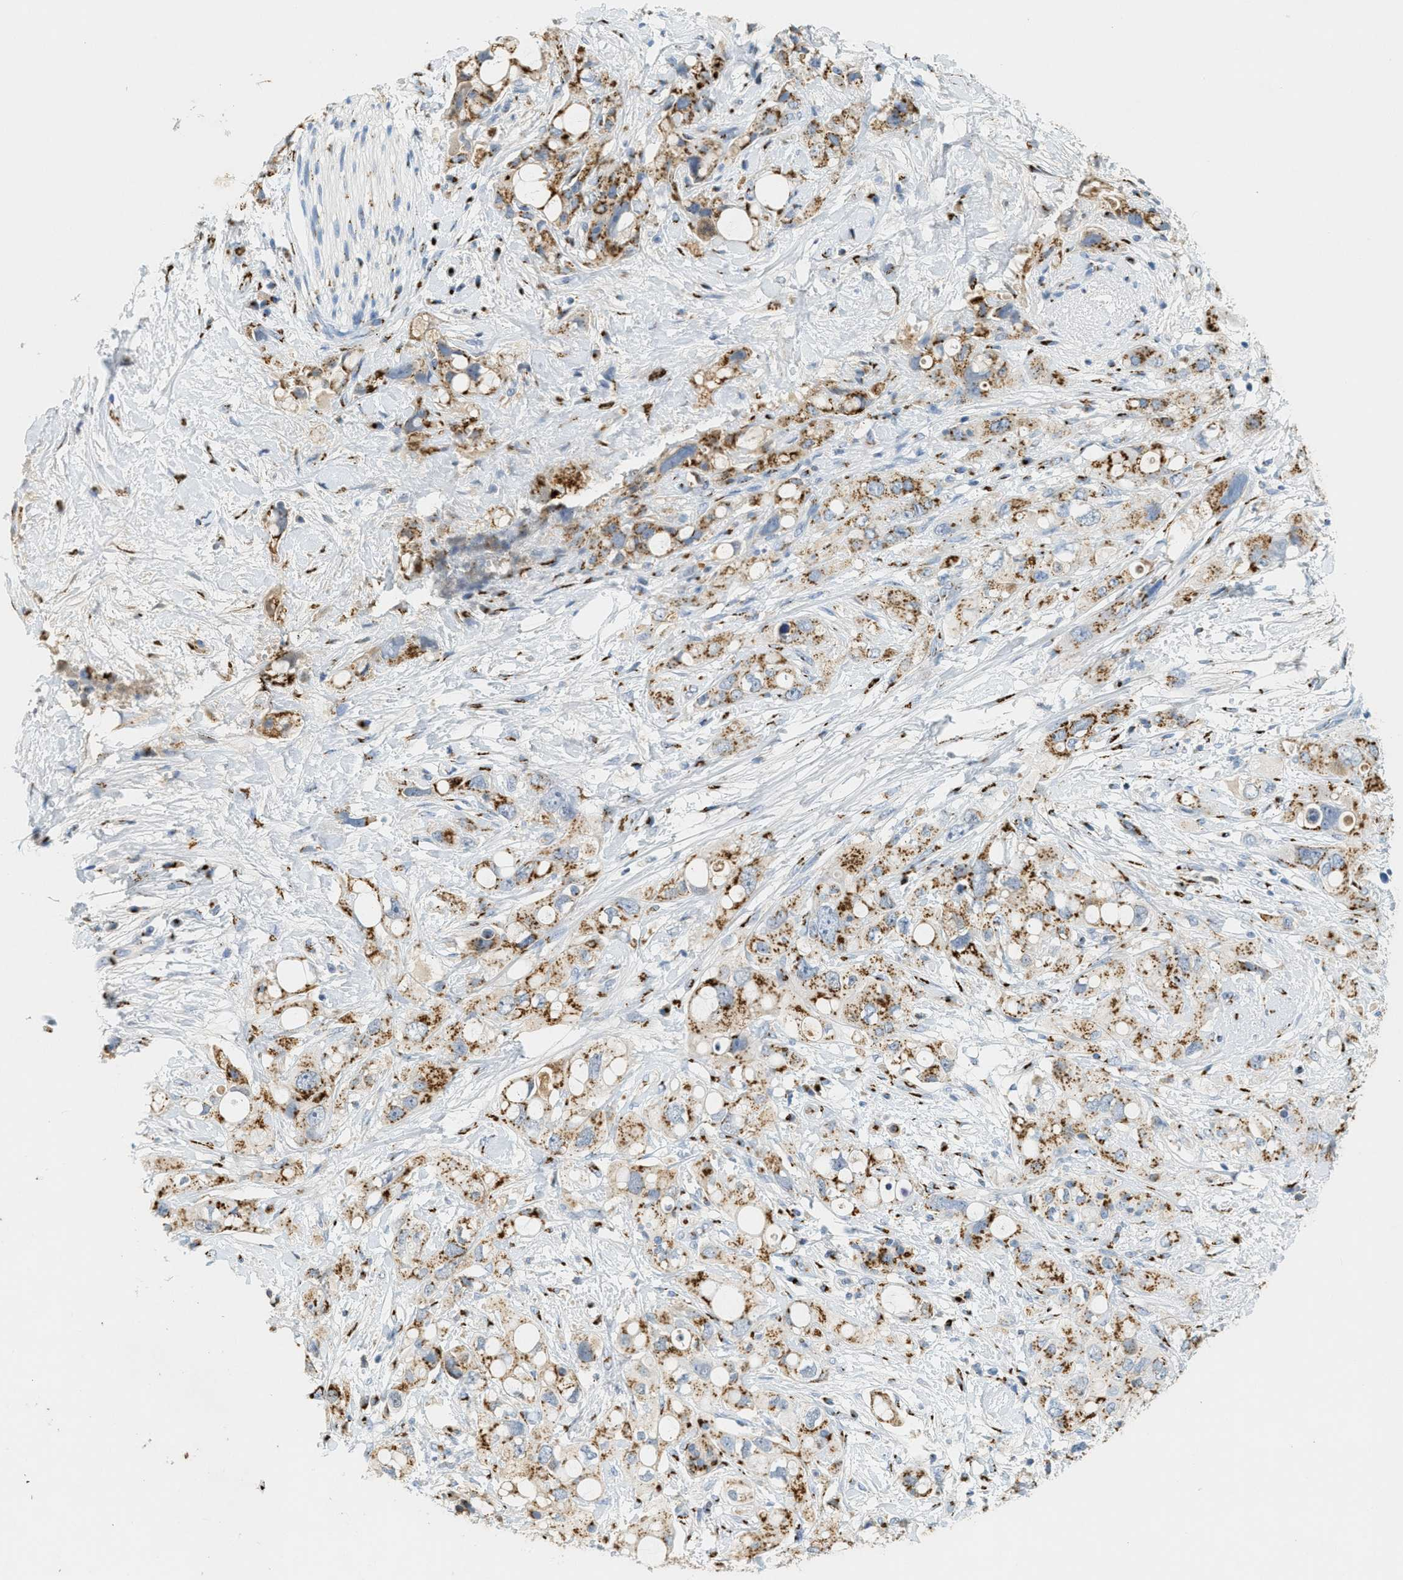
{"staining": {"intensity": "strong", "quantity": ">75%", "location": "cytoplasmic/membranous"}, "tissue": "pancreatic cancer", "cell_type": "Tumor cells", "image_type": "cancer", "snomed": [{"axis": "morphology", "description": "Adenocarcinoma, NOS"}, {"axis": "topography", "description": "Pancreas"}], "caption": "Immunohistochemistry (IHC) (DAB) staining of human adenocarcinoma (pancreatic) exhibits strong cytoplasmic/membranous protein expression in approximately >75% of tumor cells.", "gene": "ENTPD4", "patient": {"sex": "female", "age": 56}}